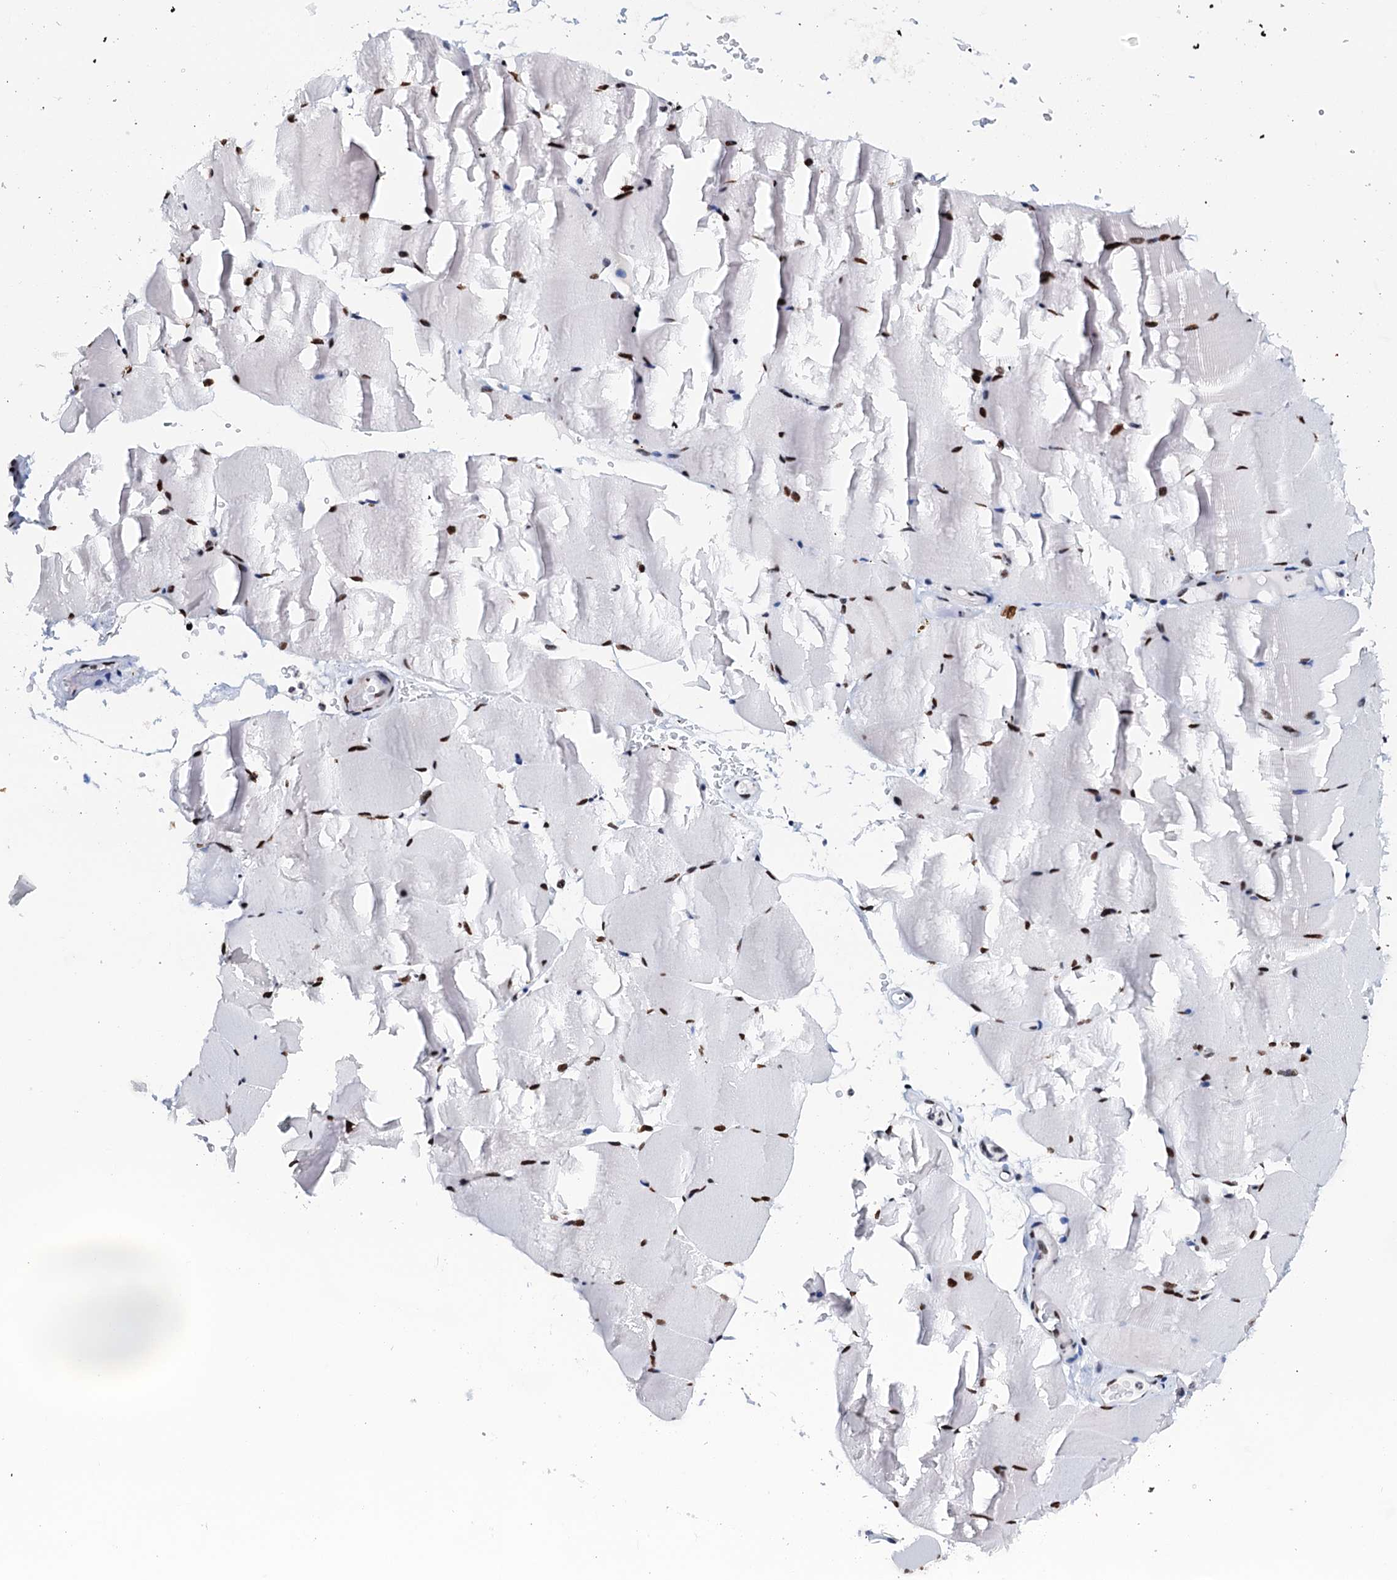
{"staining": {"intensity": "strong", "quantity": ">75%", "location": "nuclear"}, "tissue": "skeletal muscle", "cell_type": "Myocytes", "image_type": "normal", "snomed": [{"axis": "morphology", "description": "Normal tissue, NOS"}, {"axis": "topography", "description": "Skeletal muscle"}, {"axis": "topography", "description": "Parathyroid gland"}], "caption": "Immunohistochemistry histopathology image of unremarkable skeletal muscle: human skeletal muscle stained using immunohistochemistry (IHC) reveals high levels of strong protein expression localized specifically in the nuclear of myocytes, appearing as a nuclear brown color.", "gene": "SLTM", "patient": {"sex": "female", "age": 37}}